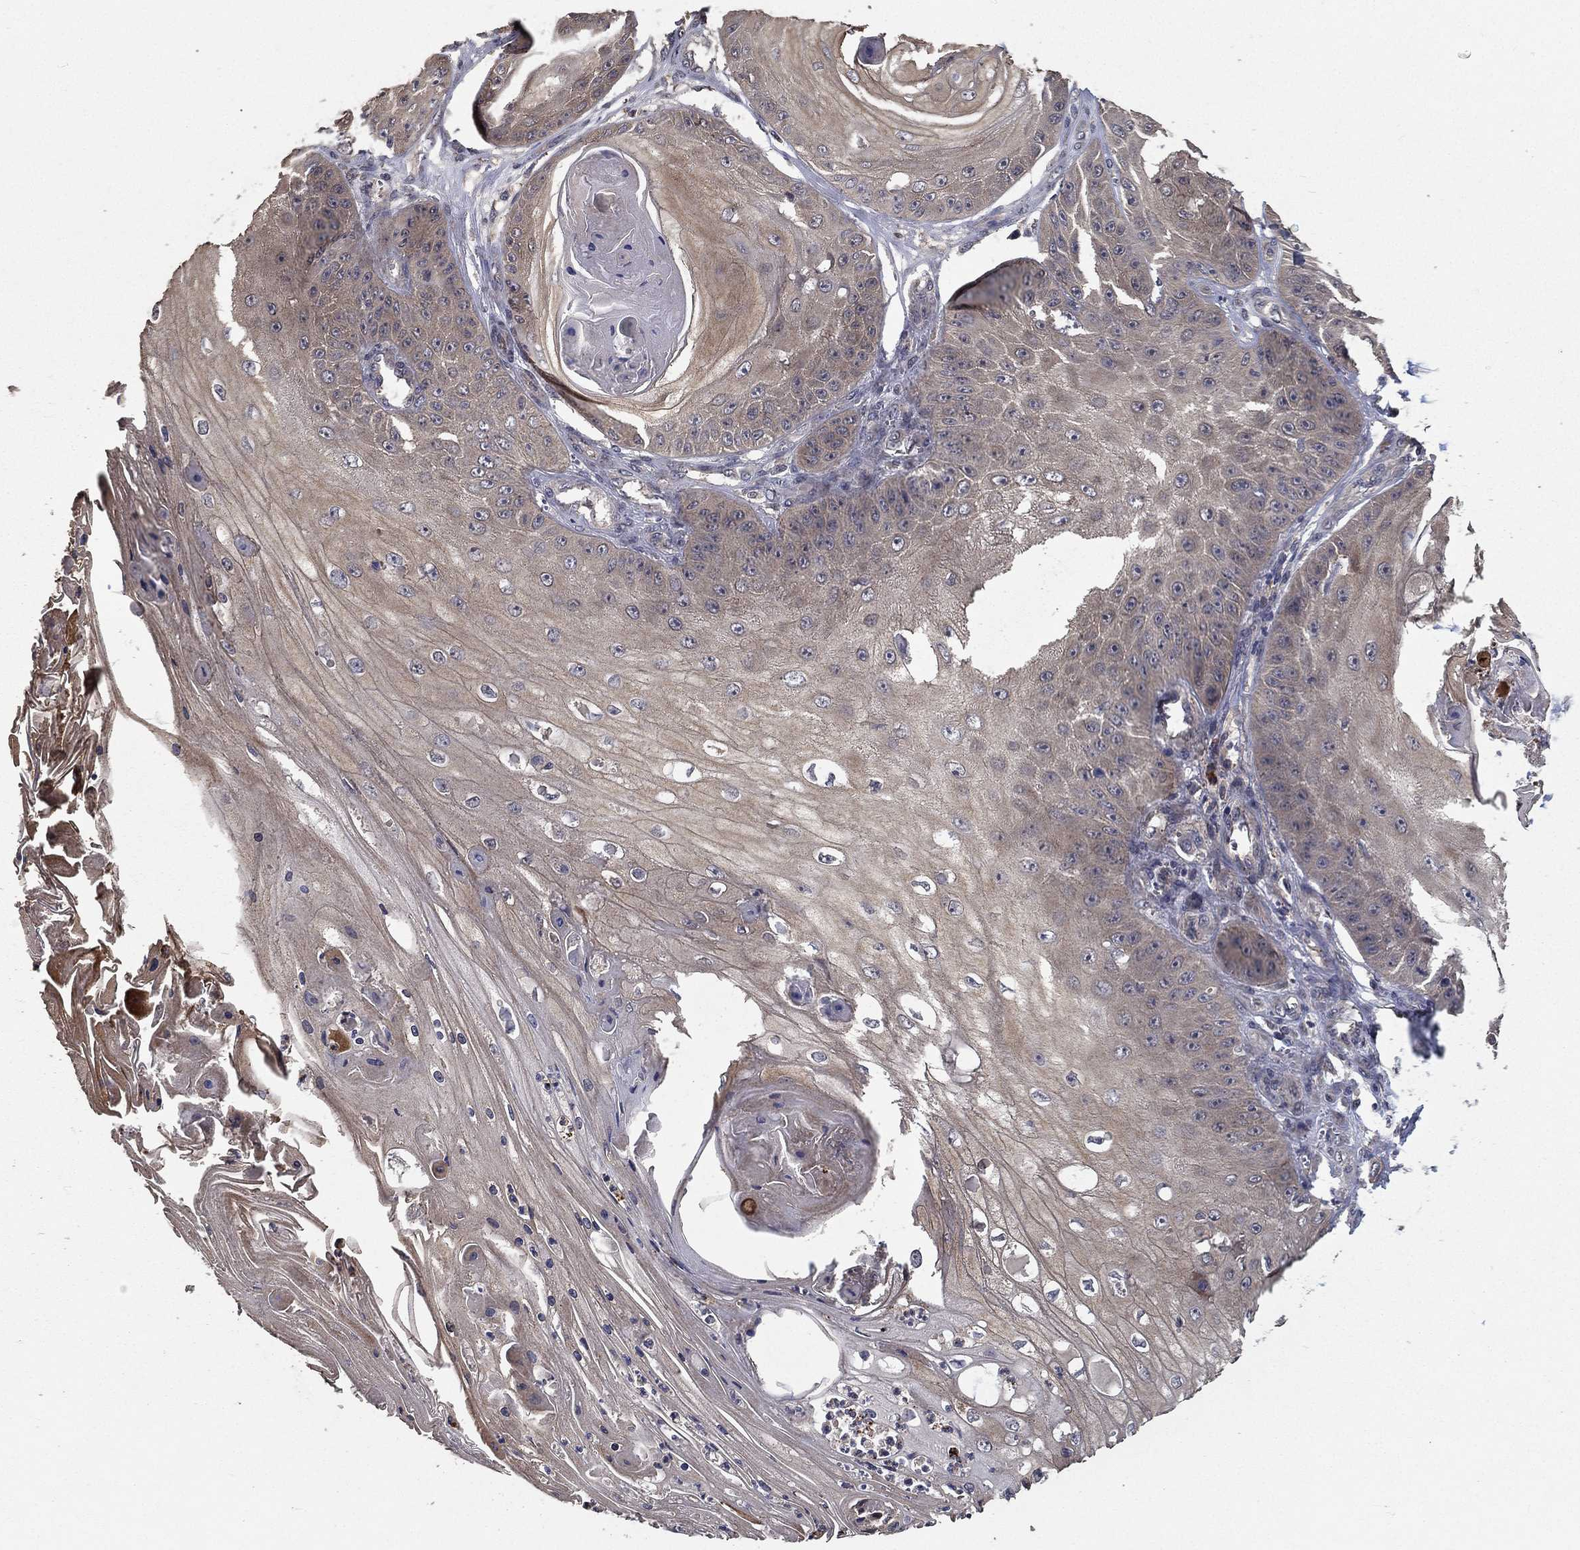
{"staining": {"intensity": "negative", "quantity": "none", "location": "none"}, "tissue": "skin cancer", "cell_type": "Tumor cells", "image_type": "cancer", "snomed": [{"axis": "morphology", "description": "Squamous cell carcinoma, NOS"}, {"axis": "topography", "description": "Skin"}], "caption": "DAB immunohistochemical staining of human squamous cell carcinoma (skin) demonstrates no significant positivity in tumor cells.", "gene": "PCNT", "patient": {"sex": "male", "age": 70}}